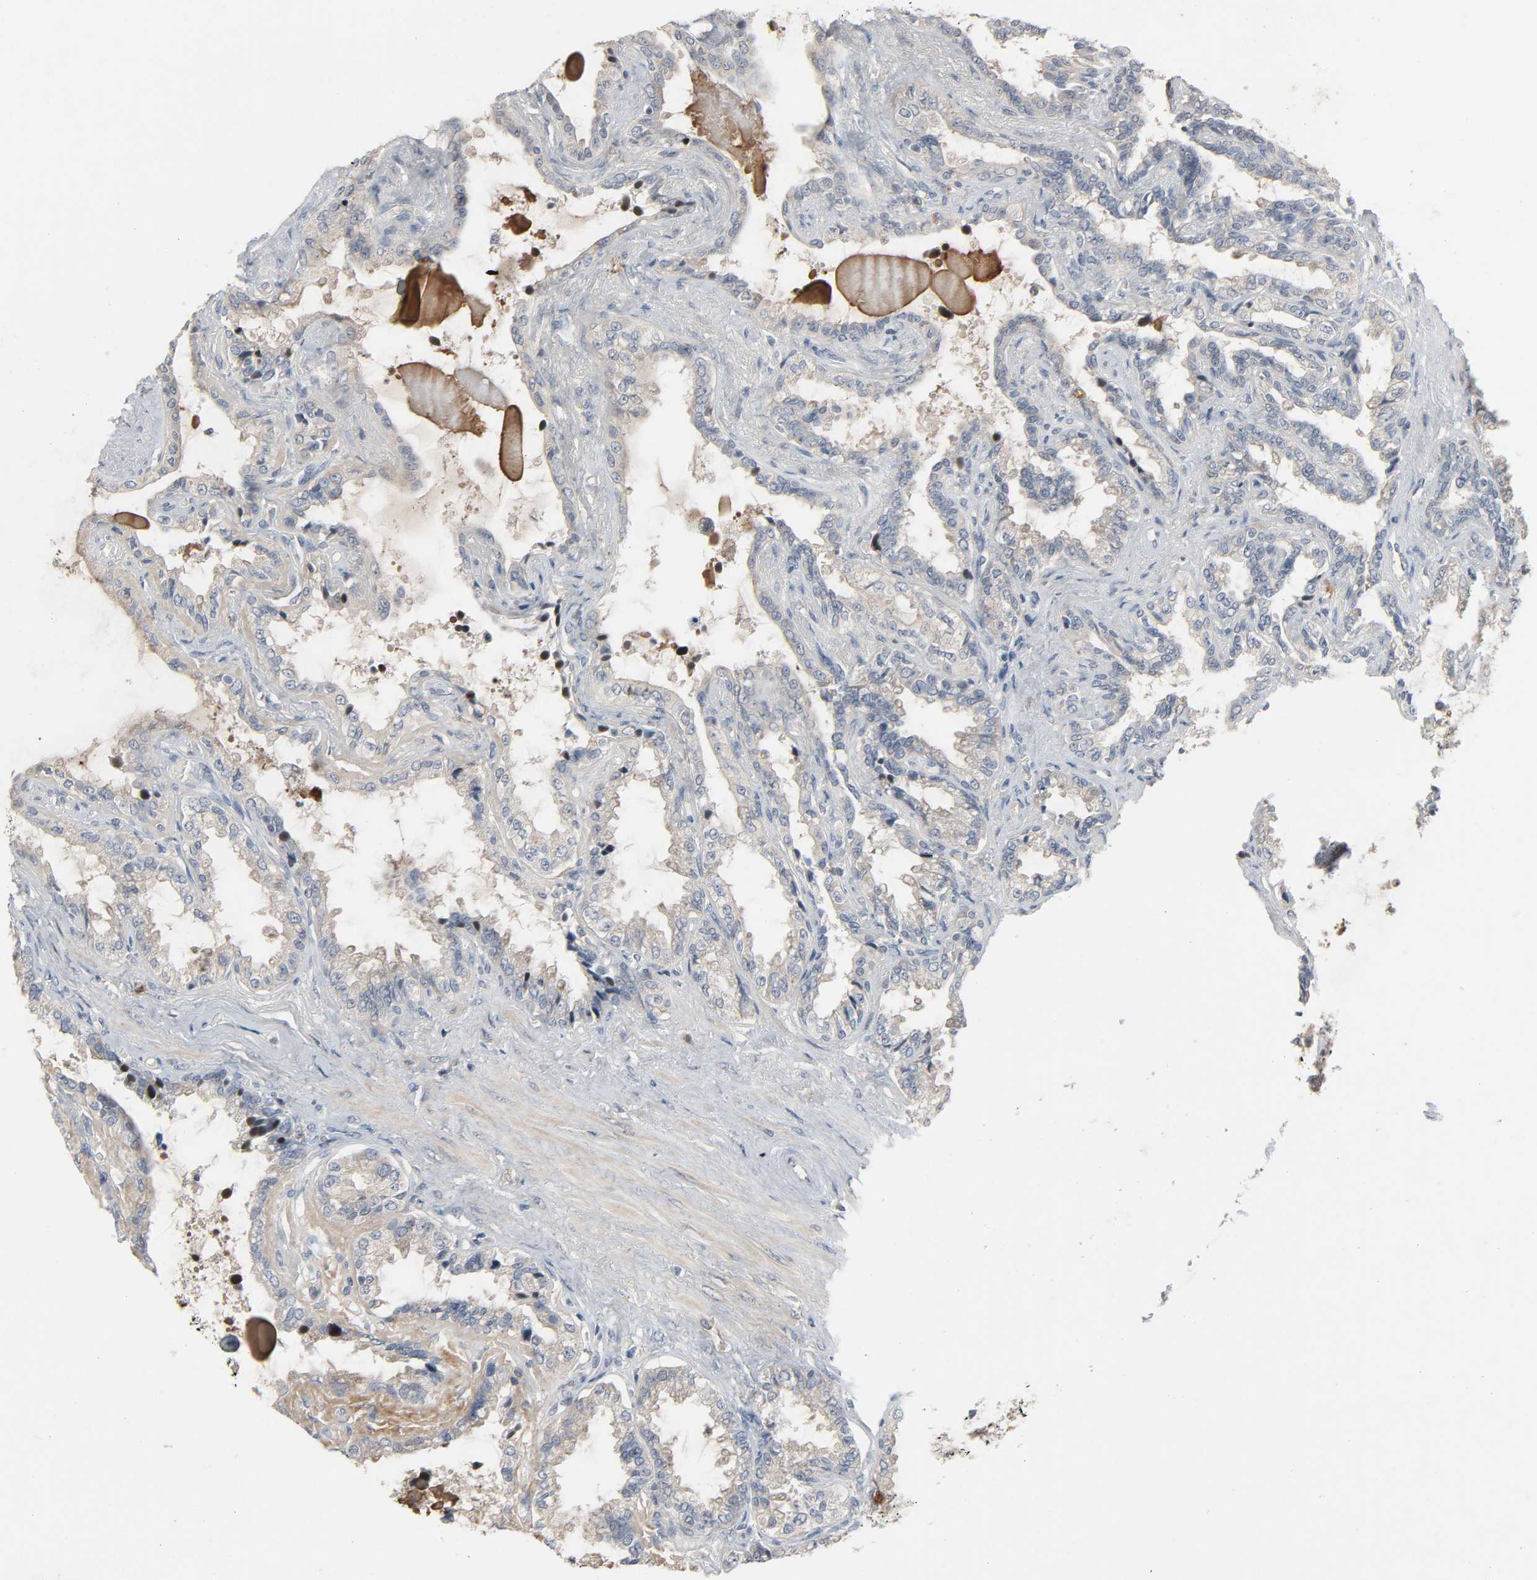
{"staining": {"intensity": "weak", "quantity": "25%-75%", "location": "cytoplasmic/membranous"}, "tissue": "seminal vesicle", "cell_type": "Glandular cells", "image_type": "normal", "snomed": [{"axis": "morphology", "description": "Normal tissue, NOS"}, {"axis": "morphology", "description": "Inflammation, NOS"}, {"axis": "topography", "description": "Urinary bladder"}, {"axis": "topography", "description": "Prostate"}, {"axis": "topography", "description": "Seminal veicle"}], "caption": "A brown stain shows weak cytoplasmic/membranous positivity of a protein in glandular cells of benign human seminal vesicle.", "gene": "CD4", "patient": {"sex": "male", "age": 82}}